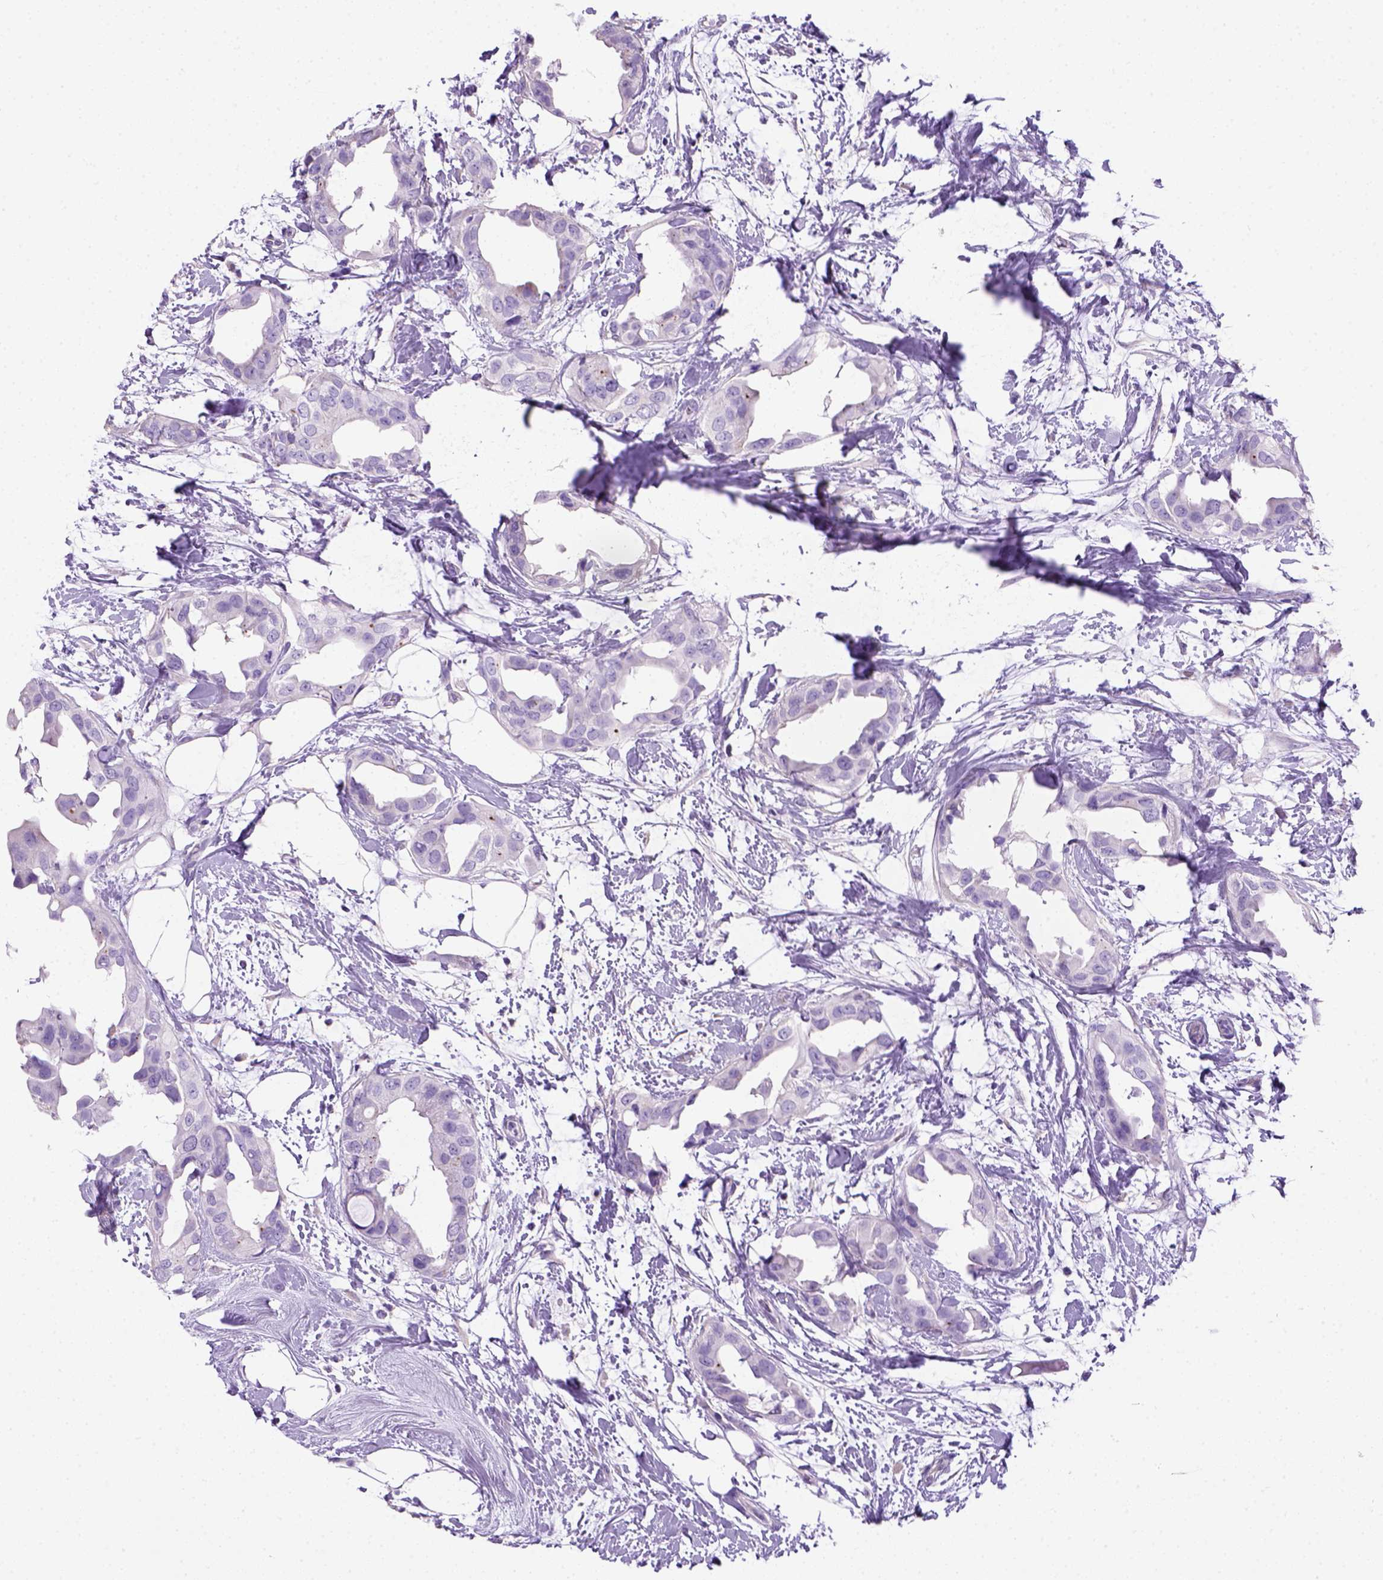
{"staining": {"intensity": "negative", "quantity": "none", "location": "none"}, "tissue": "breast cancer", "cell_type": "Tumor cells", "image_type": "cancer", "snomed": [{"axis": "morphology", "description": "Normal tissue, NOS"}, {"axis": "morphology", "description": "Duct carcinoma"}, {"axis": "topography", "description": "Breast"}], "caption": "A high-resolution histopathology image shows immunohistochemistry staining of breast intraductal carcinoma, which exhibits no significant staining in tumor cells.", "gene": "ARHGEF33", "patient": {"sex": "female", "age": 40}}